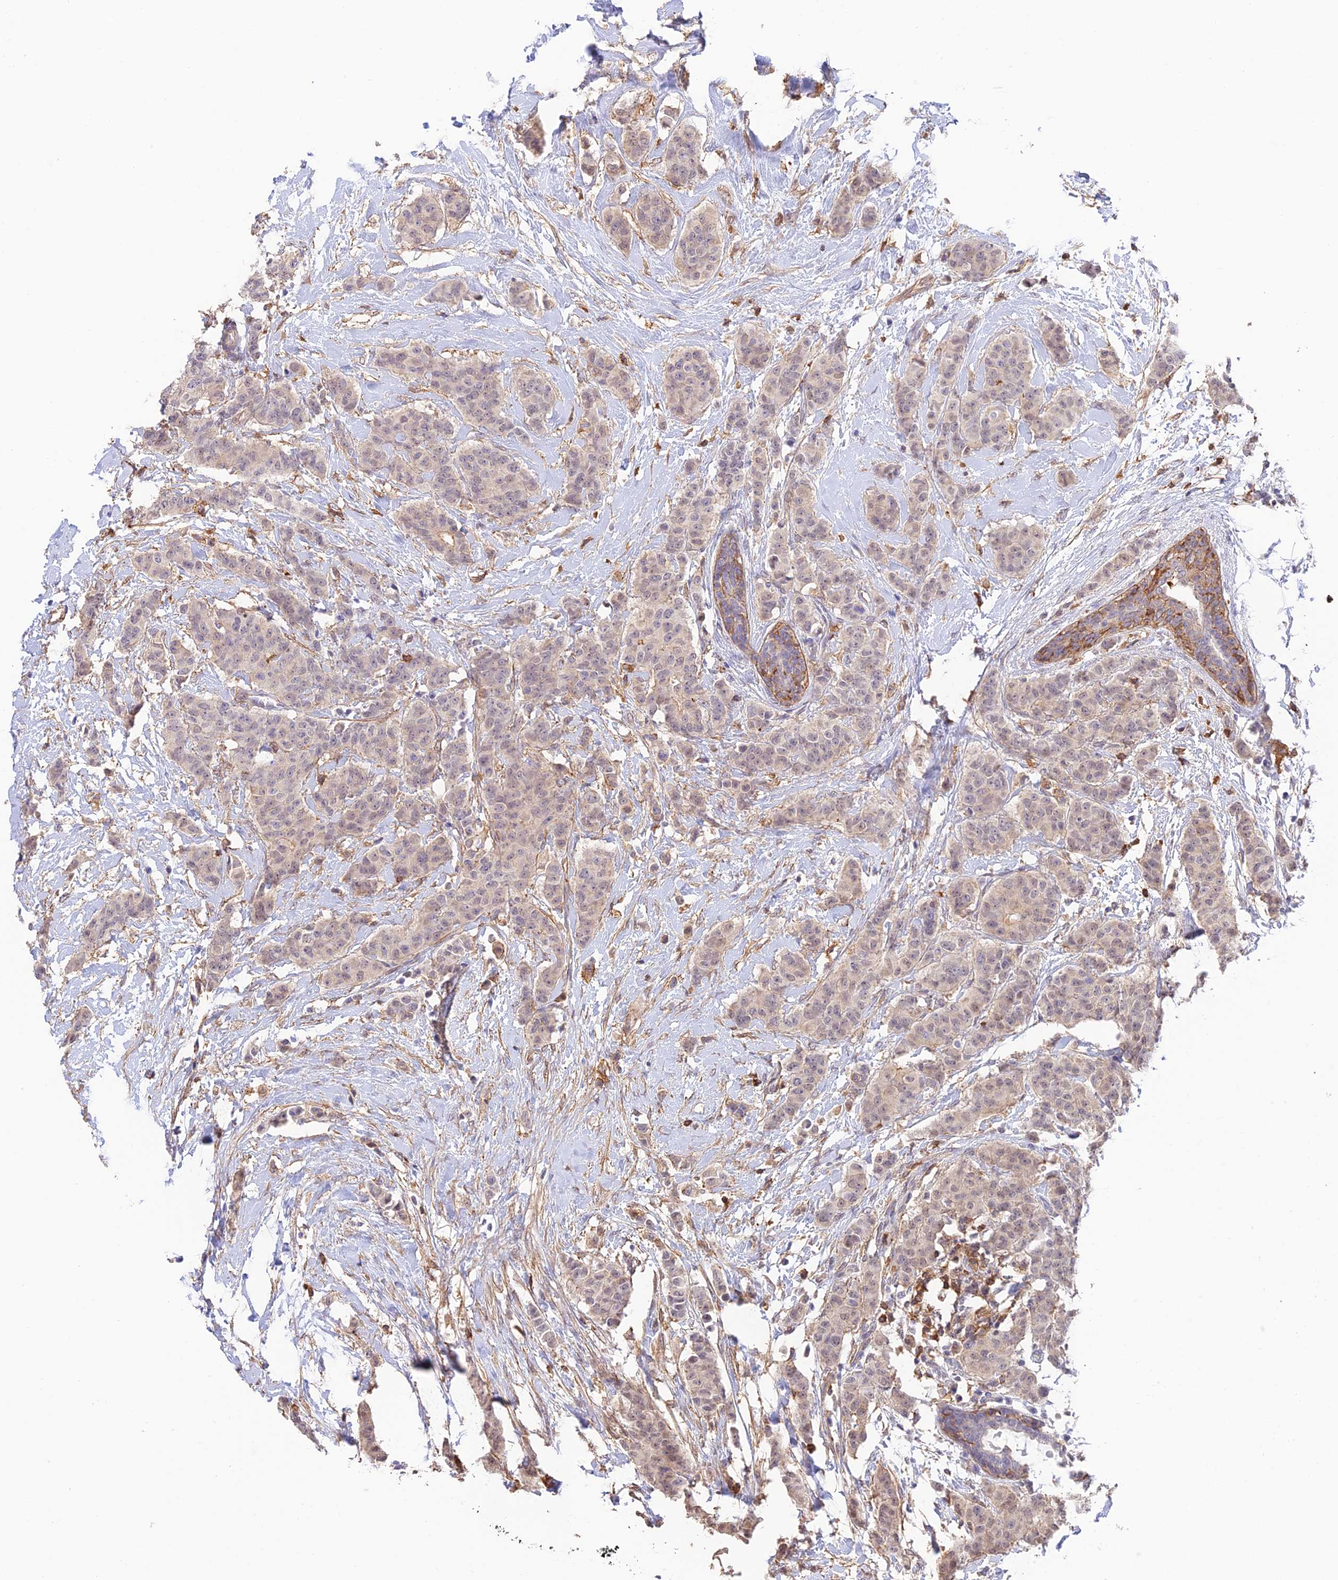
{"staining": {"intensity": "negative", "quantity": "none", "location": "none"}, "tissue": "breast cancer", "cell_type": "Tumor cells", "image_type": "cancer", "snomed": [{"axis": "morphology", "description": "Duct carcinoma"}, {"axis": "topography", "description": "Breast"}], "caption": "Human breast cancer (intraductal carcinoma) stained for a protein using immunohistochemistry reveals no staining in tumor cells.", "gene": "DENND1C", "patient": {"sex": "female", "age": 40}}